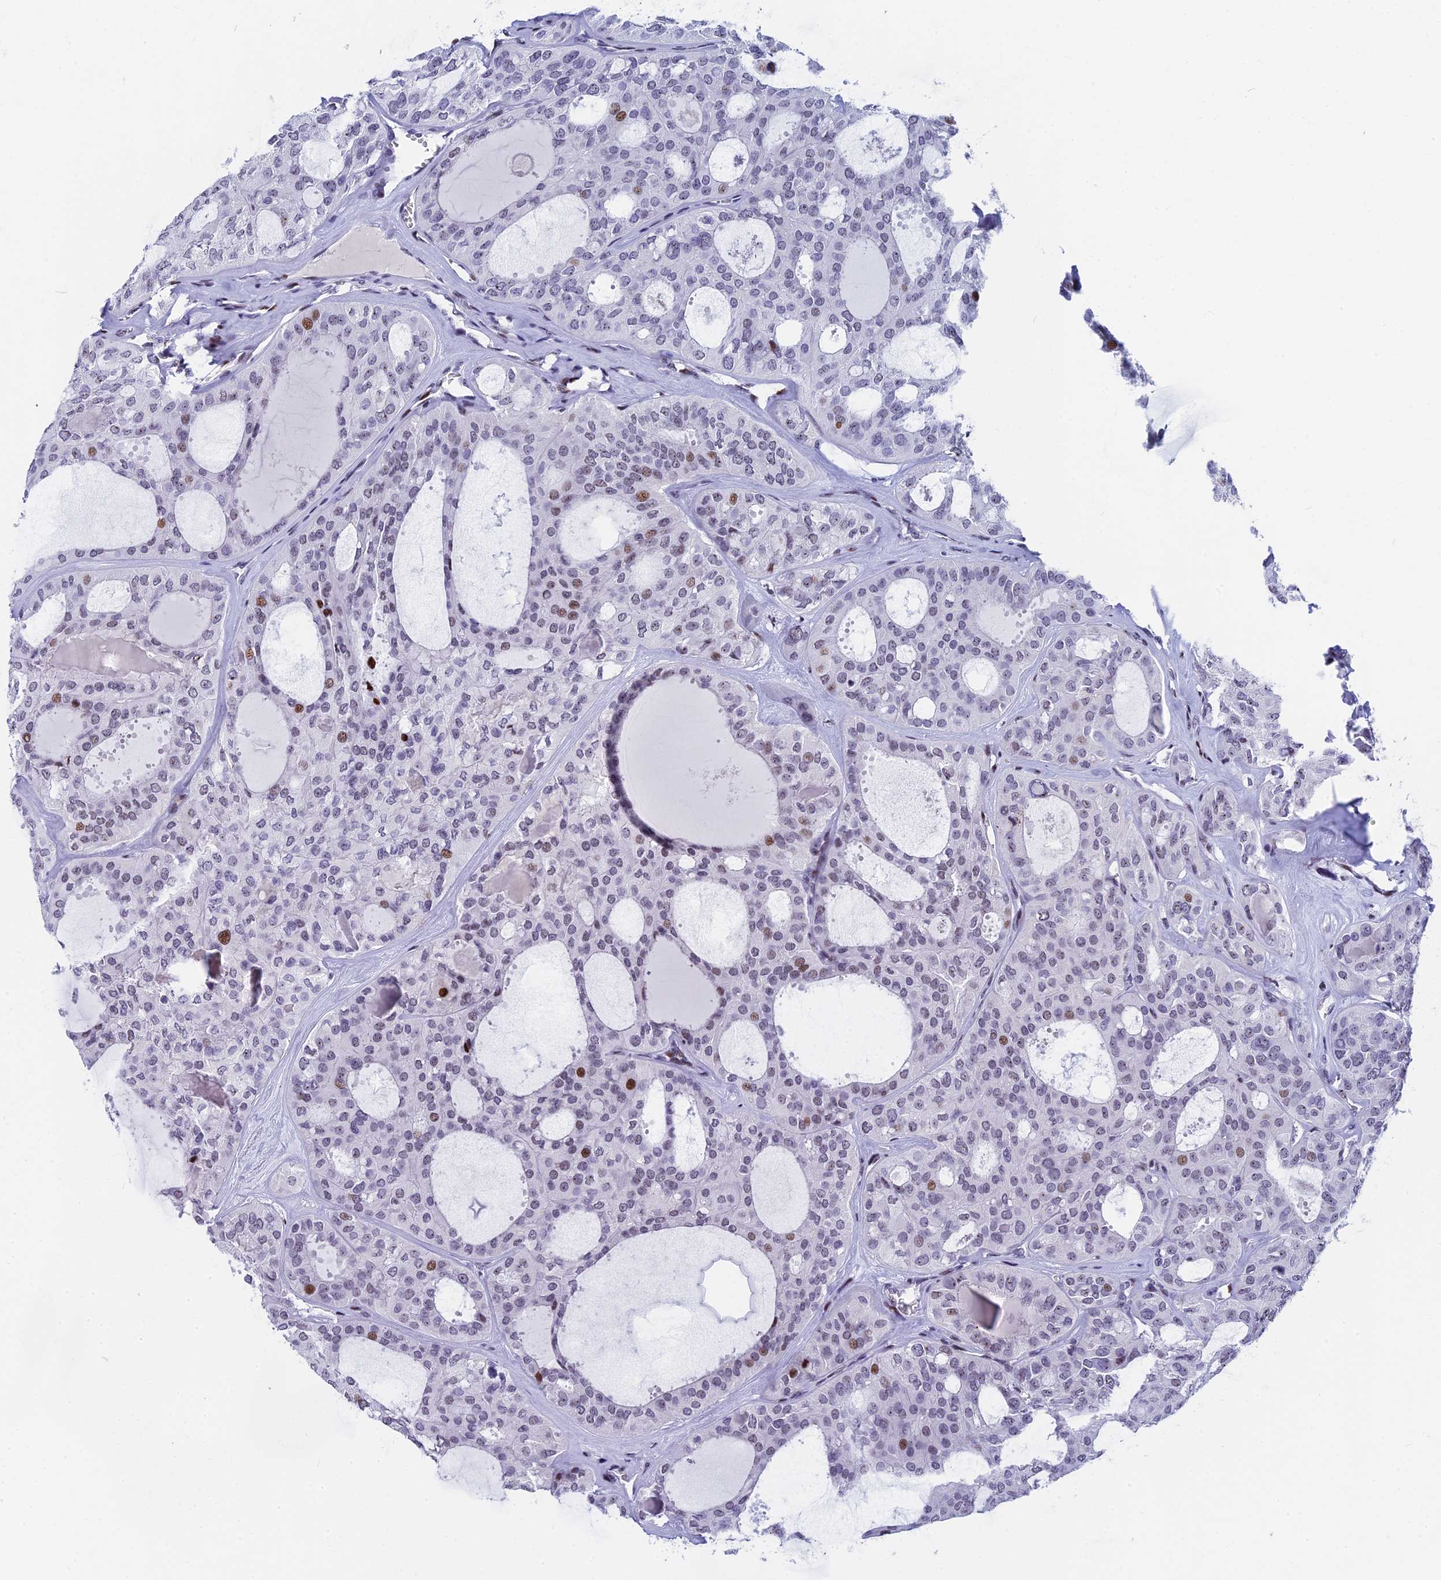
{"staining": {"intensity": "moderate", "quantity": "<25%", "location": "nuclear"}, "tissue": "thyroid cancer", "cell_type": "Tumor cells", "image_type": "cancer", "snomed": [{"axis": "morphology", "description": "Follicular adenoma carcinoma, NOS"}, {"axis": "topography", "description": "Thyroid gland"}], "caption": "A brown stain shows moderate nuclear expression of a protein in human thyroid follicular adenoma carcinoma tumor cells. Immunohistochemistry (ihc) stains the protein in brown and the nuclei are stained blue.", "gene": "NSA2", "patient": {"sex": "male", "age": 75}}